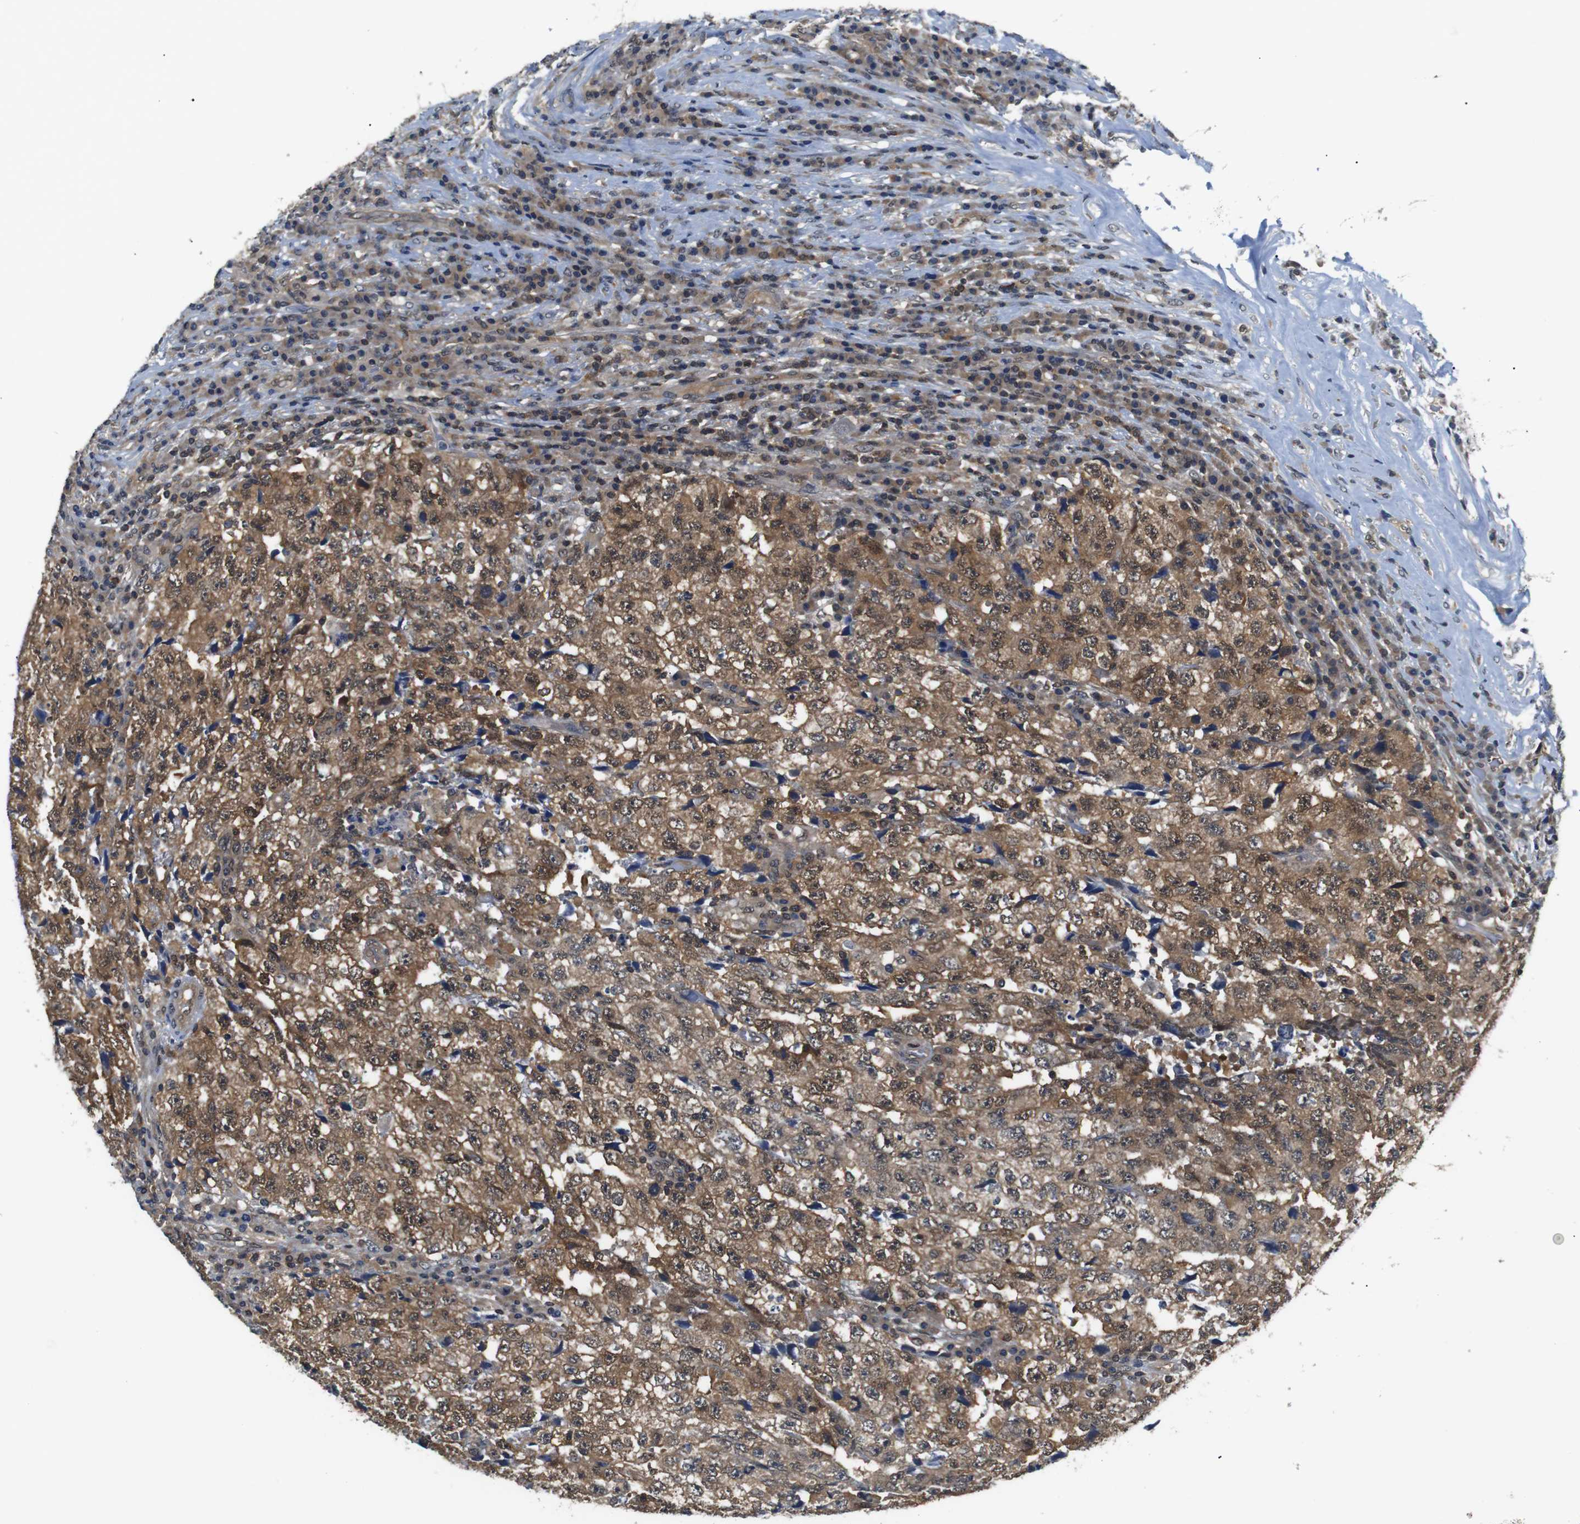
{"staining": {"intensity": "moderate", "quantity": ">75%", "location": "cytoplasmic/membranous"}, "tissue": "testis cancer", "cell_type": "Tumor cells", "image_type": "cancer", "snomed": [{"axis": "morphology", "description": "Necrosis, NOS"}, {"axis": "morphology", "description": "Carcinoma, Embryonal, NOS"}, {"axis": "topography", "description": "Testis"}], "caption": "Immunohistochemical staining of human embryonal carcinoma (testis) shows medium levels of moderate cytoplasmic/membranous expression in about >75% of tumor cells. Nuclei are stained in blue.", "gene": "UBXN1", "patient": {"sex": "male", "age": 19}}